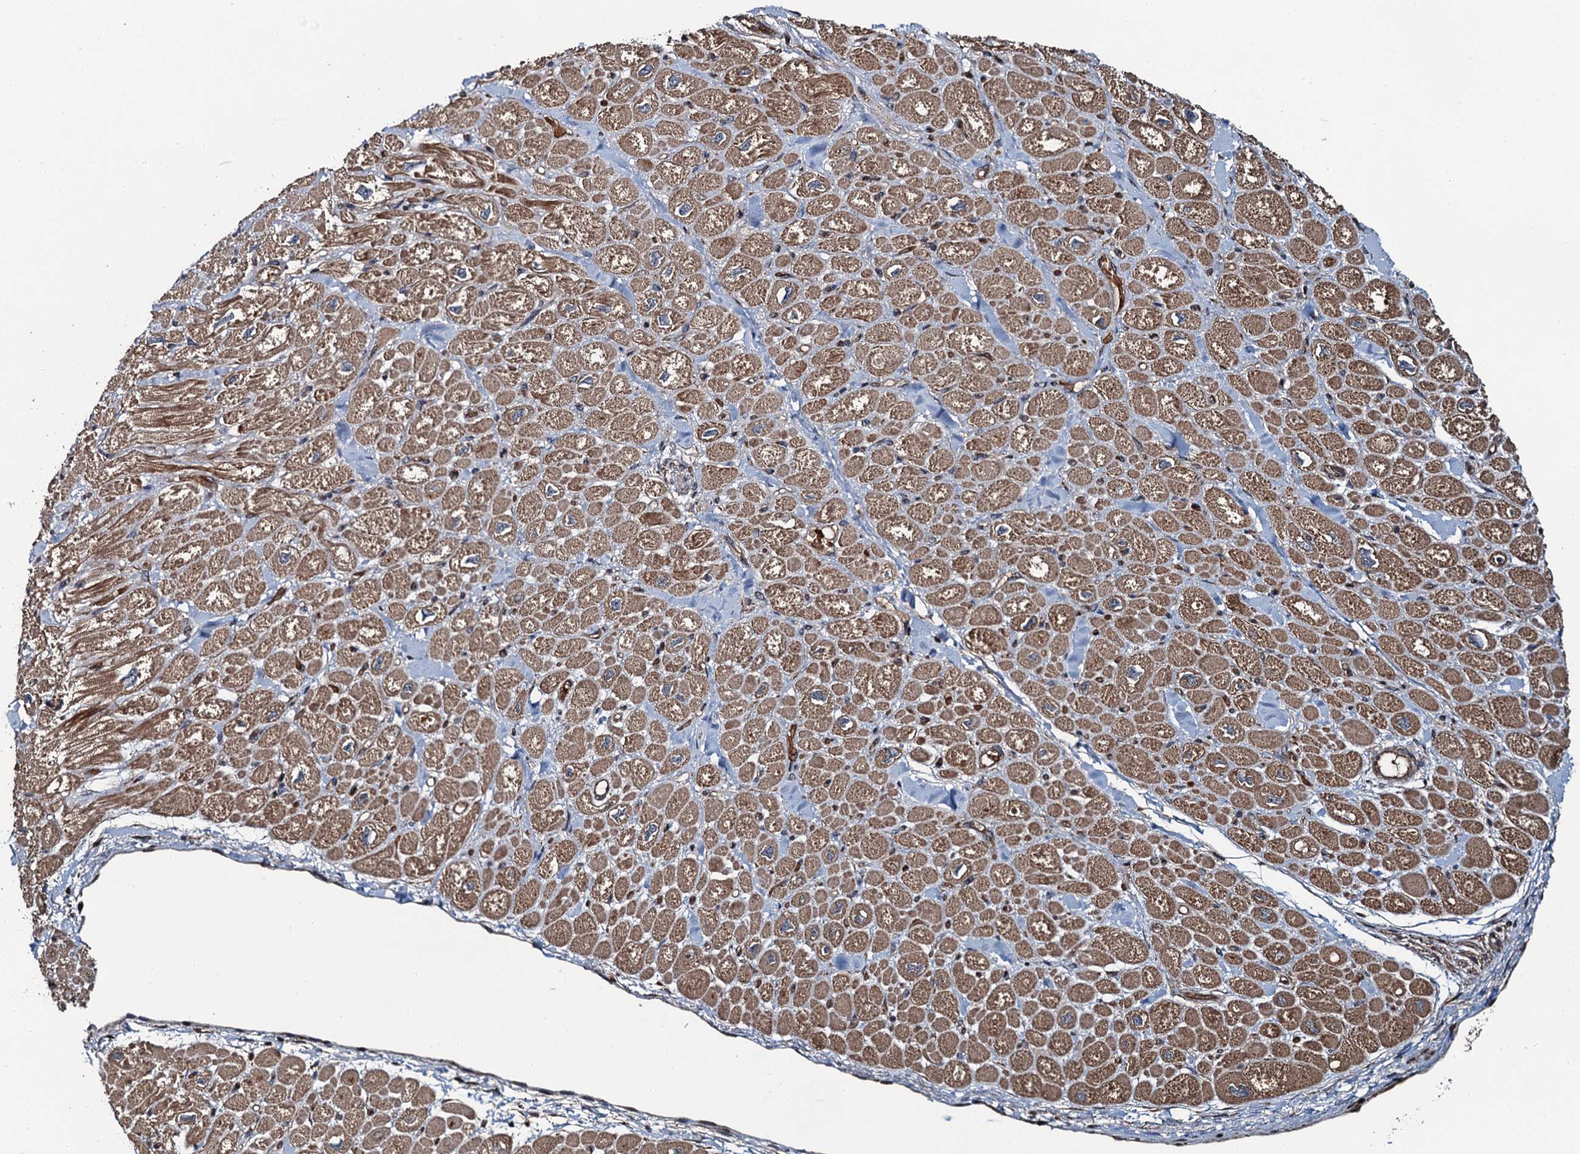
{"staining": {"intensity": "moderate", "quantity": ">75%", "location": "cytoplasmic/membranous"}, "tissue": "heart muscle", "cell_type": "Cardiomyocytes", "image_type": "normal", "snomed": [{"axis": "morphology", "description": "Normal tissue, NOS"}, {"axis": "topography", "description": "Heart"}], "caption": "This micrograph reveals immunohistochemistry staining of normal heart muscle, with medium moderate cytoplasmic/membranous staining in about >75% of cardiomyocytes.", "gene": "SNX32", "patient": {"sex": "male", "age": 65}}